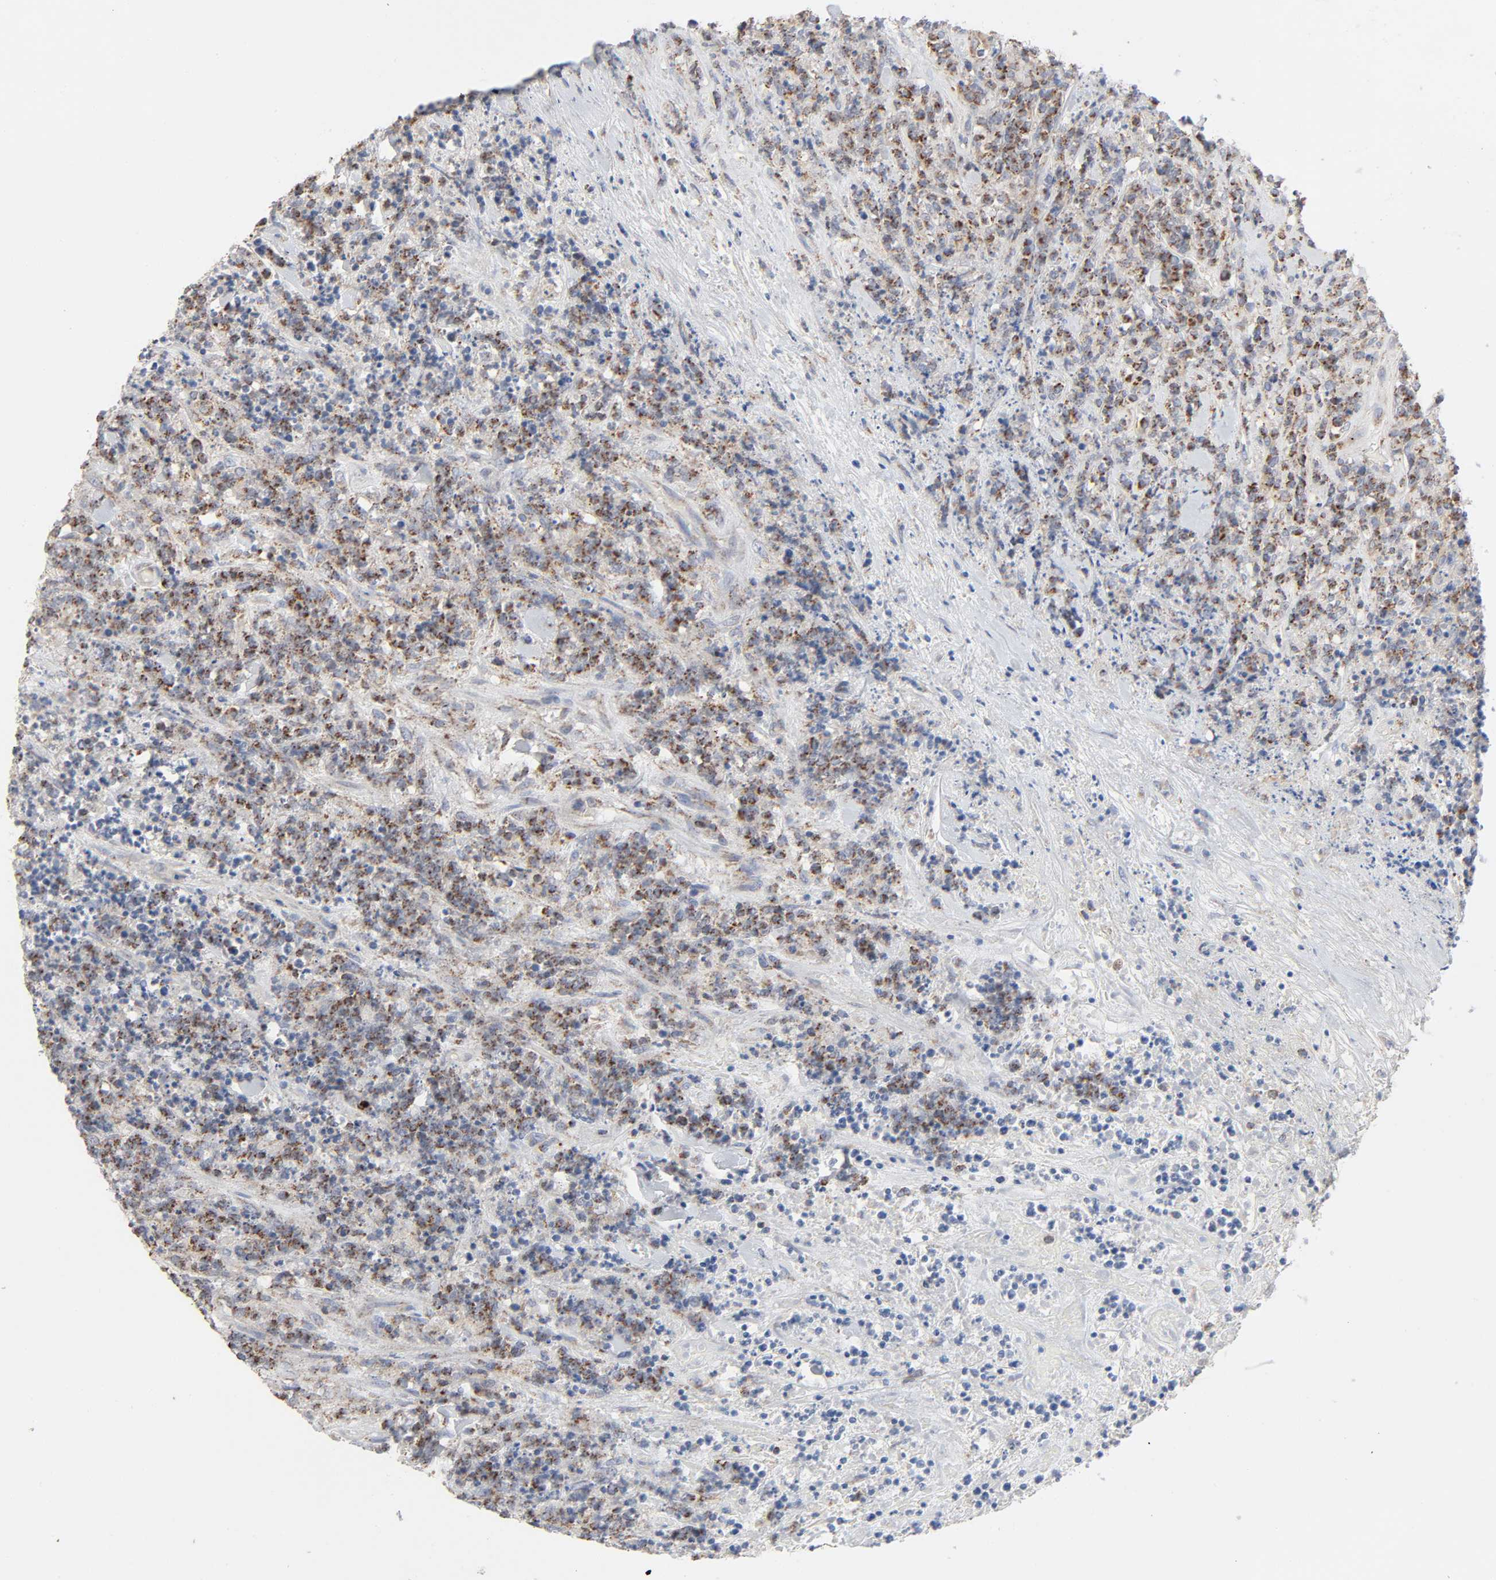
{"staining": {"intensity": "strong", "quantity": ">75%", "location": "cytoplasmic/membranous"}, "tissue": "lymphoma", "cell_type": "Tumor cells", "image_type": "cancer", "snomed": [{"axis": "morphology", "description": "Malignant lymphoma, non-Hodgkin's type, High grade"}, {"axis": "topography", "description": "Soft tissue"}], "caption": "DAB (3,3'-diaminobenzidine) immunohistochemical staining of lymphoma exhibits strong cytoplasmic/membranous protein staining in approximately >75% of tumor cells. (DAB IHC, brown staining for protein, blue staining for nuclei).", "gene": "SYT16", "patient": {"sex": "male", "age": 18}}